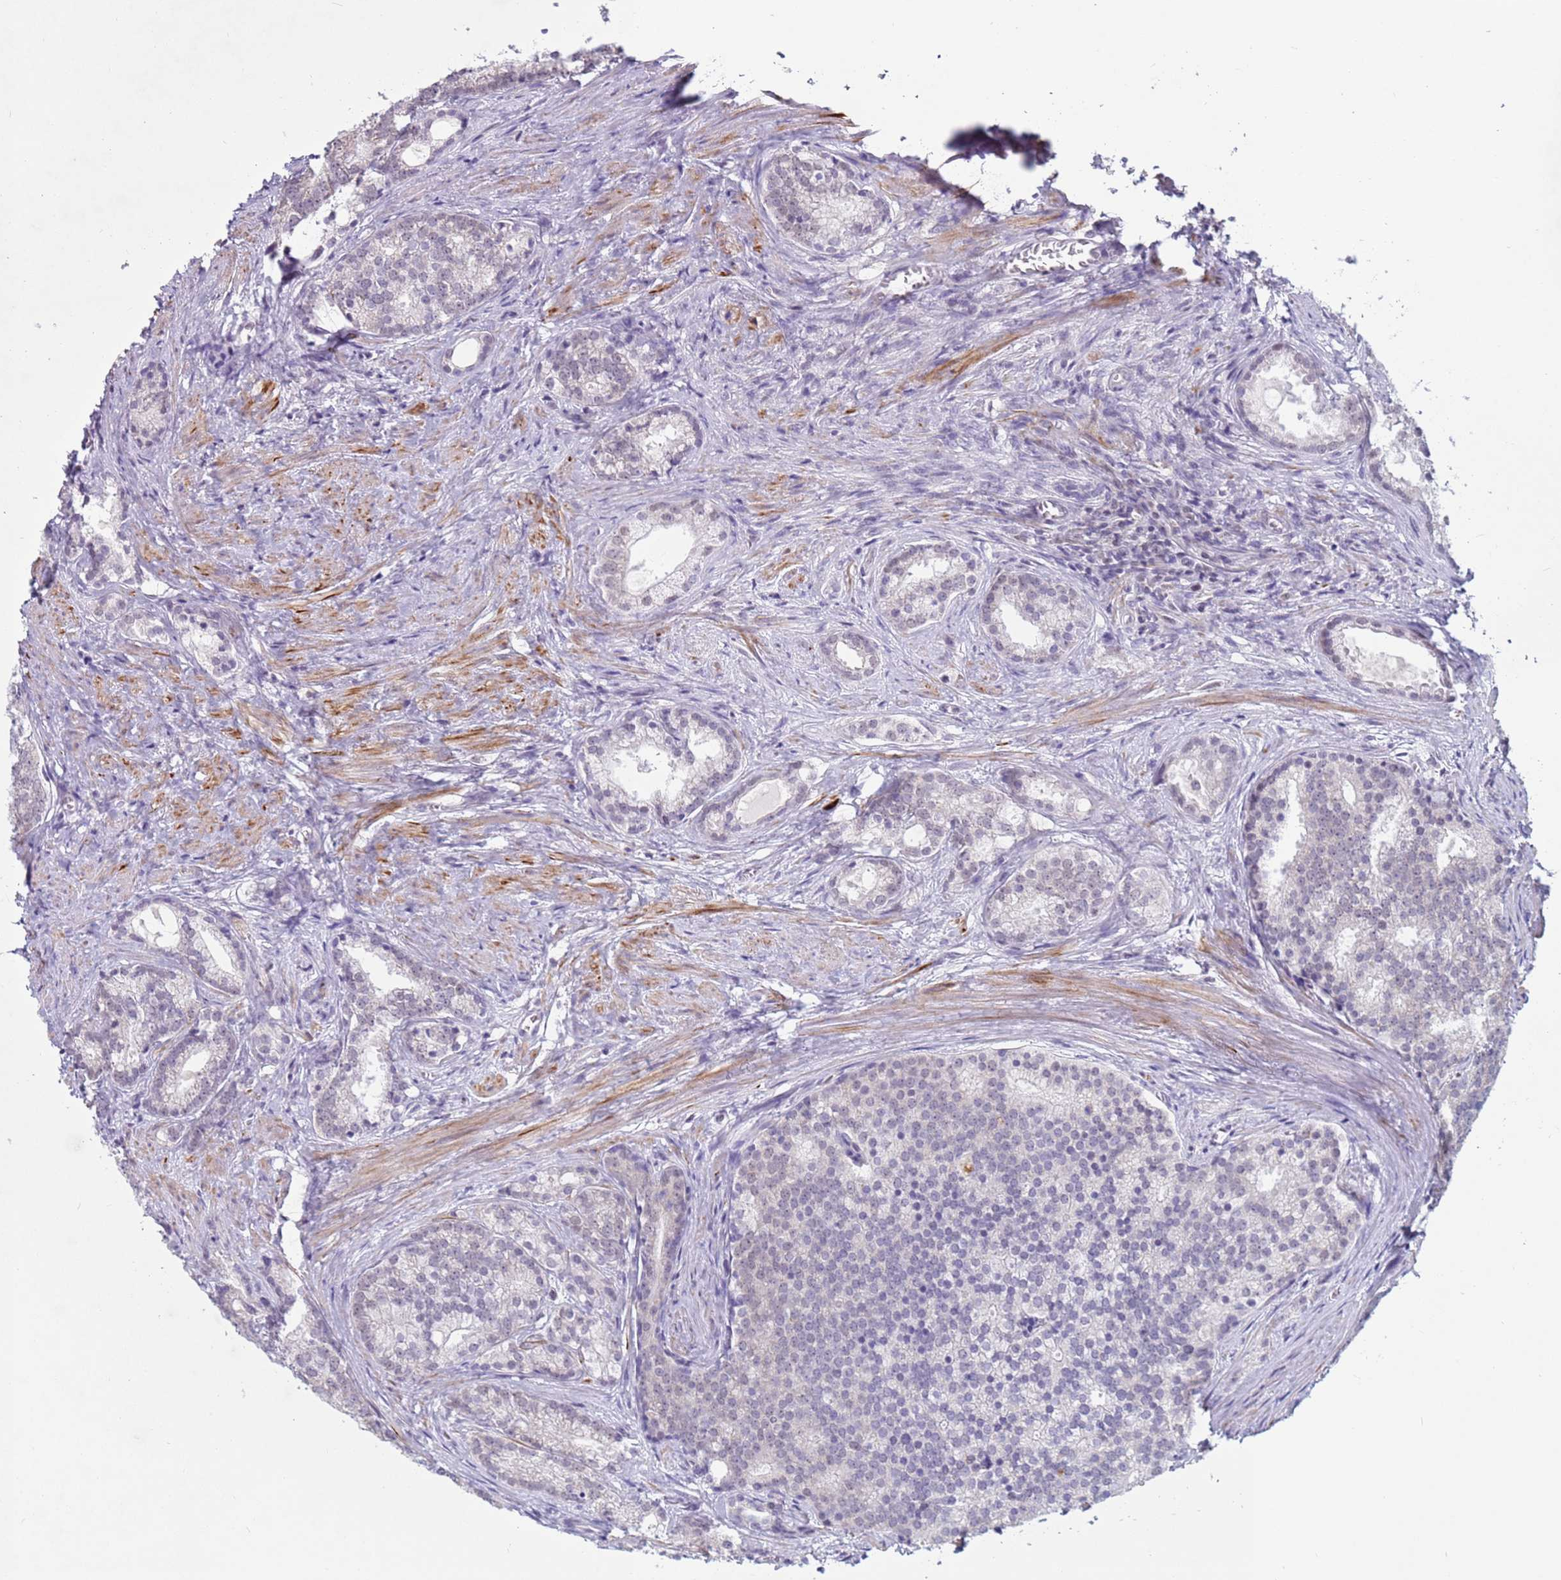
{"staining": {"intensity": "negative", "quantity": "none", "location": "none"}, "tissue": "prostate cancer", "cell_type": "Tumor cells", "image_type": "cancer", "snomed": [{"axis": "morphology", "description": "Adenocarcinoma, Low grade"}, {"axis": "topography", "description": "Prostate"}], "caption": "Tumor cells are negative for protein expression in human low-grade adenocarcinoma (prostate).", "gene": "CDK2AP2", "patient": {"sex": "male", "age": 71}}